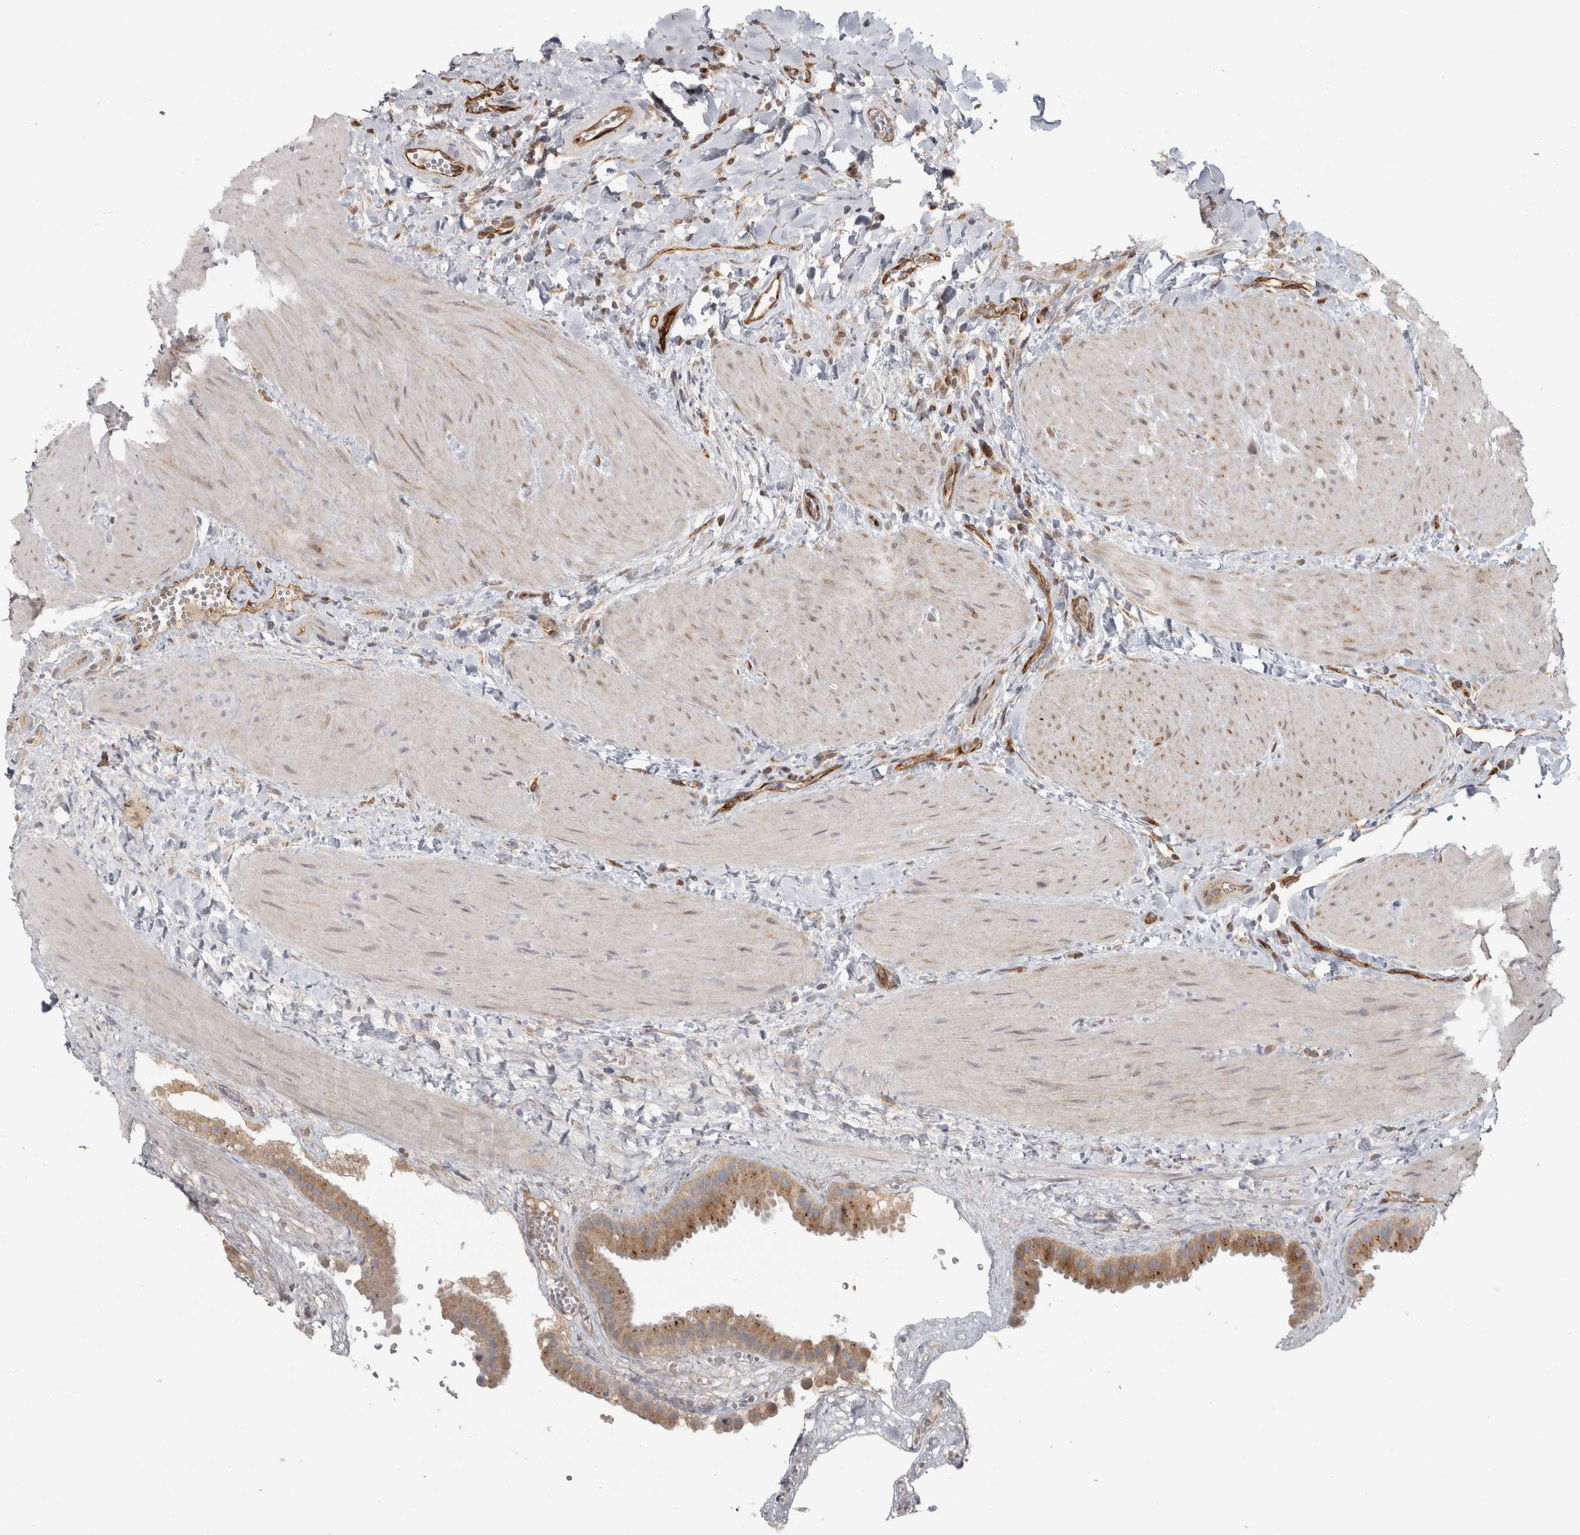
{"staining": {"intensity": "moderate", "quantity": ">75%", "location": "cytoplasmic/membranous"}, "tissue": "gallbladder", "cell_type": "Glandular cells", "image_type": "normal", "snomed": [{"axis": "morphology", "description": "Normal tissue, NOS"}, {"axis": "topography", "description": "Gallbladder"}], "caption": "IHC of unremarkable human gallbladder displays medium levels of moderate cytoplasmic/membranous expression in approximately >75% of glandular cells.", "gene": "HLA", "patient": {"sex": "male", "age": 55}}